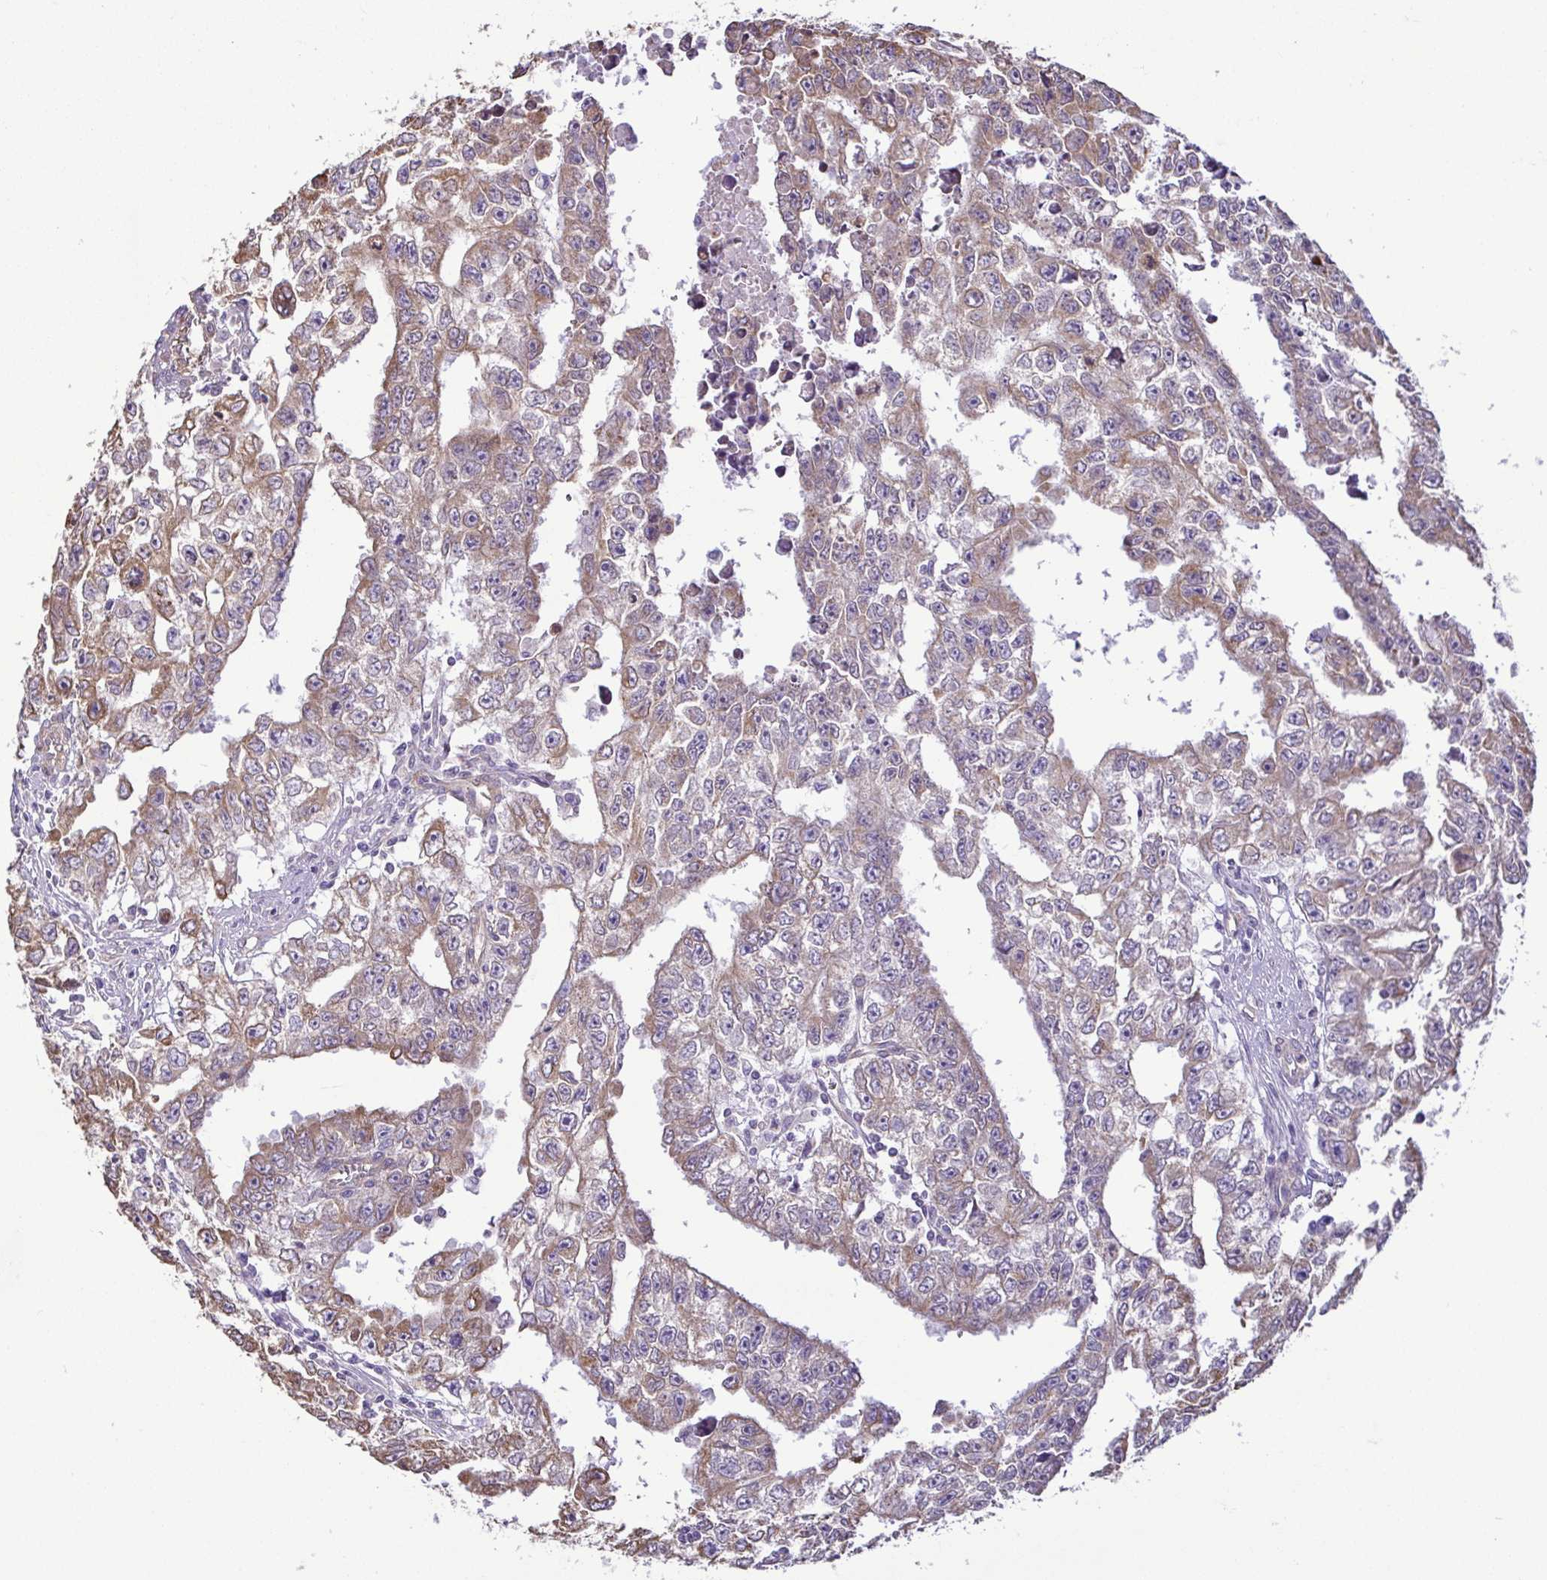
{"staining": {"intensity": "weak", "quantity": "25%-75%", "location": "cytoplasmic/membranous"}, "tissue": "testis cancer", "cell_type": "Tumor cells", "image_type": "cancer", "snomed": [{"axis": "morphology", "description": "Carcinoma, Embryonal, NOS"}, {"axis": "morphology", "description": "Teratoma, malignant, NOS"}, {"axis": "topography", "description": "Testis"}], "caption": "The image demonstrates a brown stain indicating the presence of a protein in the cytoplasmic/membranous of tumor cells in malignant teratoma (testis).", "gene": "MYL10", "patient": {"sex": "male", "age": 24}}